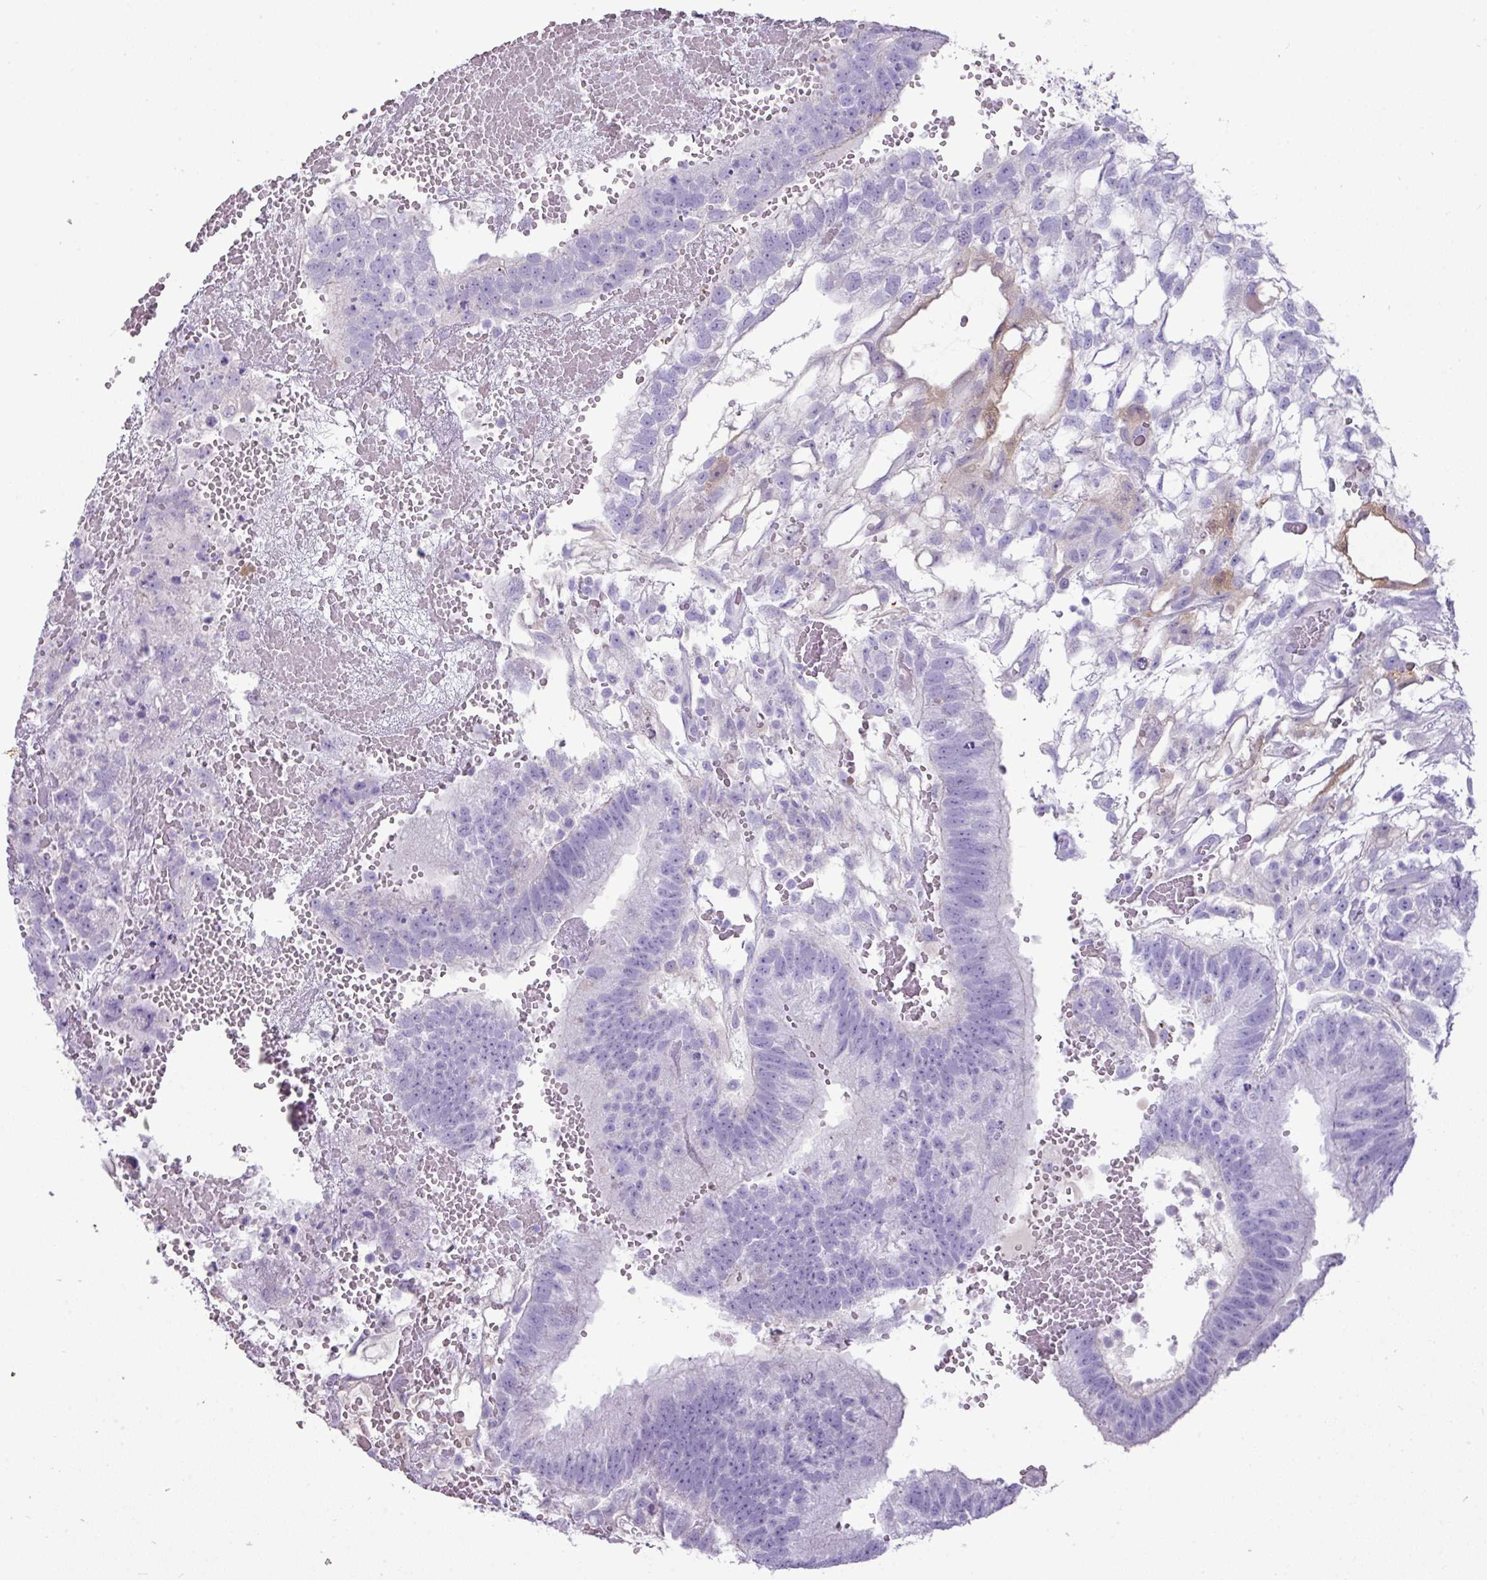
{"staining": {"intensity": "negative", "quantity": "none", "location": "none"}, "tissue": "testis cancer", "cell_type": "Tumor cells", "image_type": "cancer", "snomed": [{"axis": "morphology", "description": "Normal tissue, NOS"}, {"axis": "morphology", "description": "Carcinoma, Embryonal, NOS"}, {"axis": "topography", "description": "Testis"}], "caption": "An IHC micrograph of testis embryonal carcinoma is shown. There is no staining in tumor cells of testis embryonal carcinoma.", "gene": "GSTA3", "patient": {"sex": "male", "age": 32}}